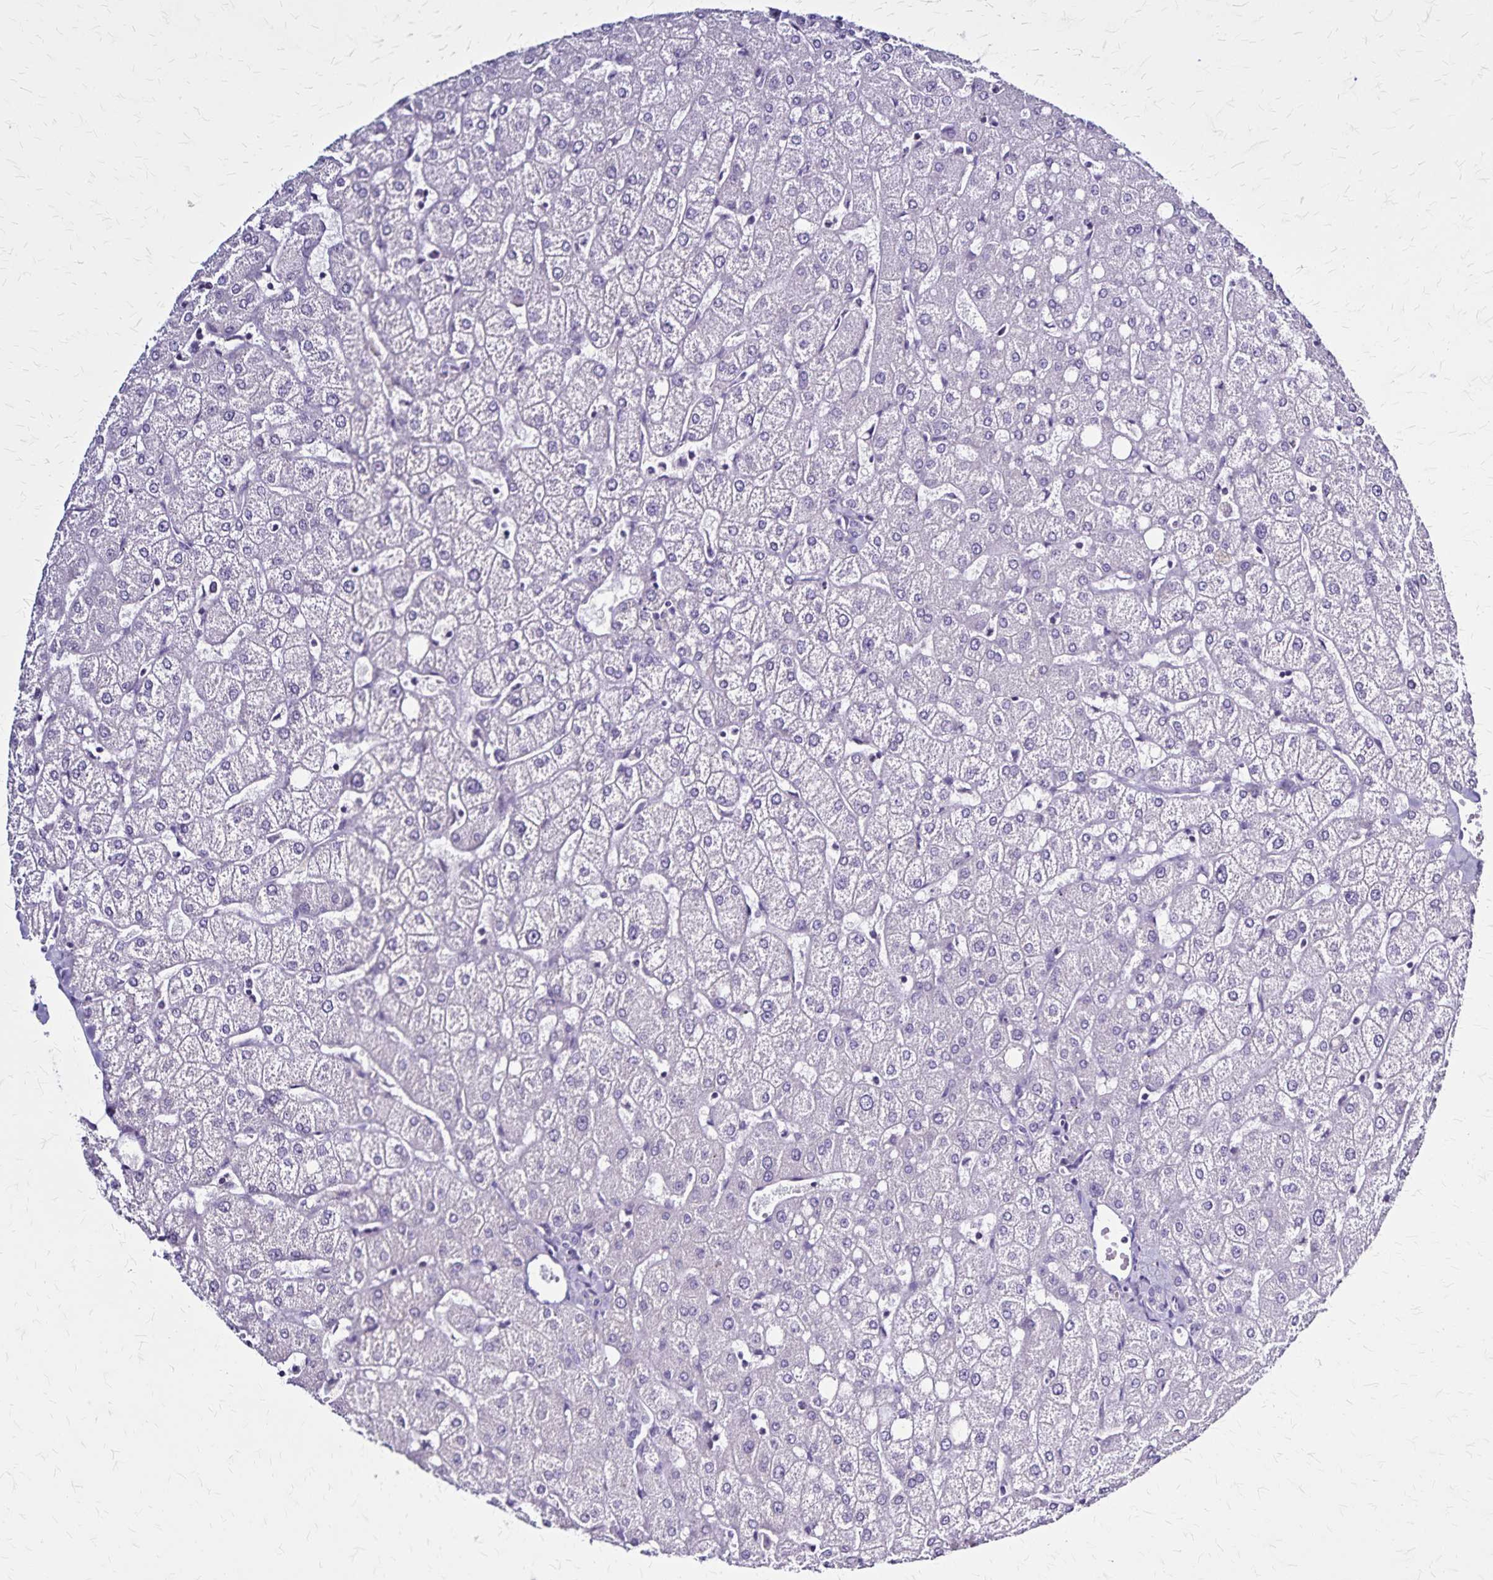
{"staining": {"intensity": "negative", "quantity": "none", "location": "none"}, "tissue": "liver", "cell_type": "Cholangiocytes", "image_type": "normal", "snomed": [{"axis": "morphology", "description": "Normal tissue, NOS"}, {"axis": "topography", "description": "Liver"}], "caption": "The image displays no staining of cholangiocytes in benign liver.", "gene": "PLXNA4", "patient": {"sex": "female", "age": 54}}